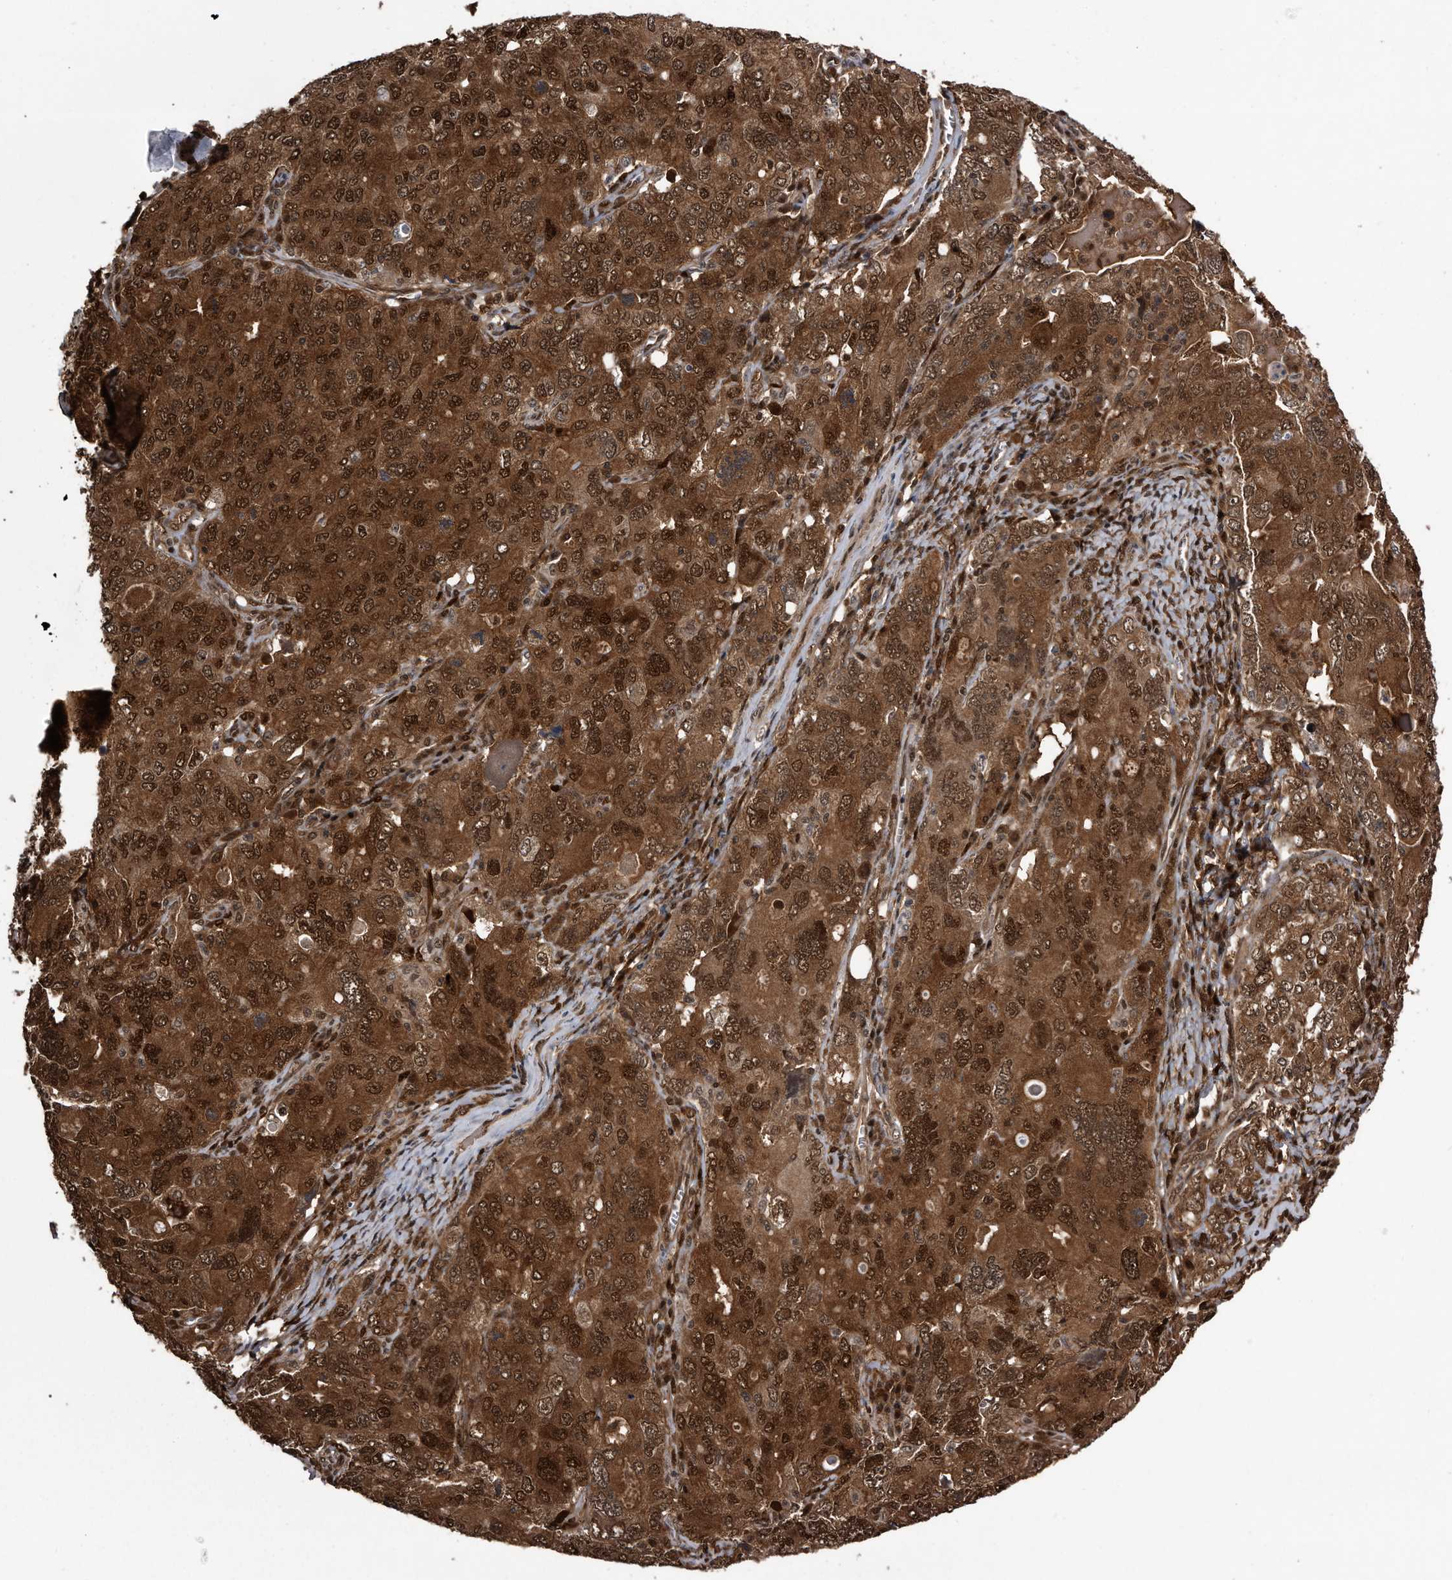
{"staining": {"intensity": "strong", "quantity": ">75%", "location": "cytoplasmic/membranous,nuclear"}, "tissue": "ovarian cancer", "cell_type": "Tumor cells", "image_type": "cancer", "snomed": [{"axis": "morphology", "description": "Carcinoma, endometroid"}, {"axis": "topography", "description": "Ovary"}], "caption": "Approximately >75% of tumor cells in ovarian endometroid carcinoma show strong cytoplasmic/membranous and nuclear protein staining as visualized by brown immunohistochemical staining.", "gene": "RAD23B", "patient": {"sex": "female", "age": 62}}